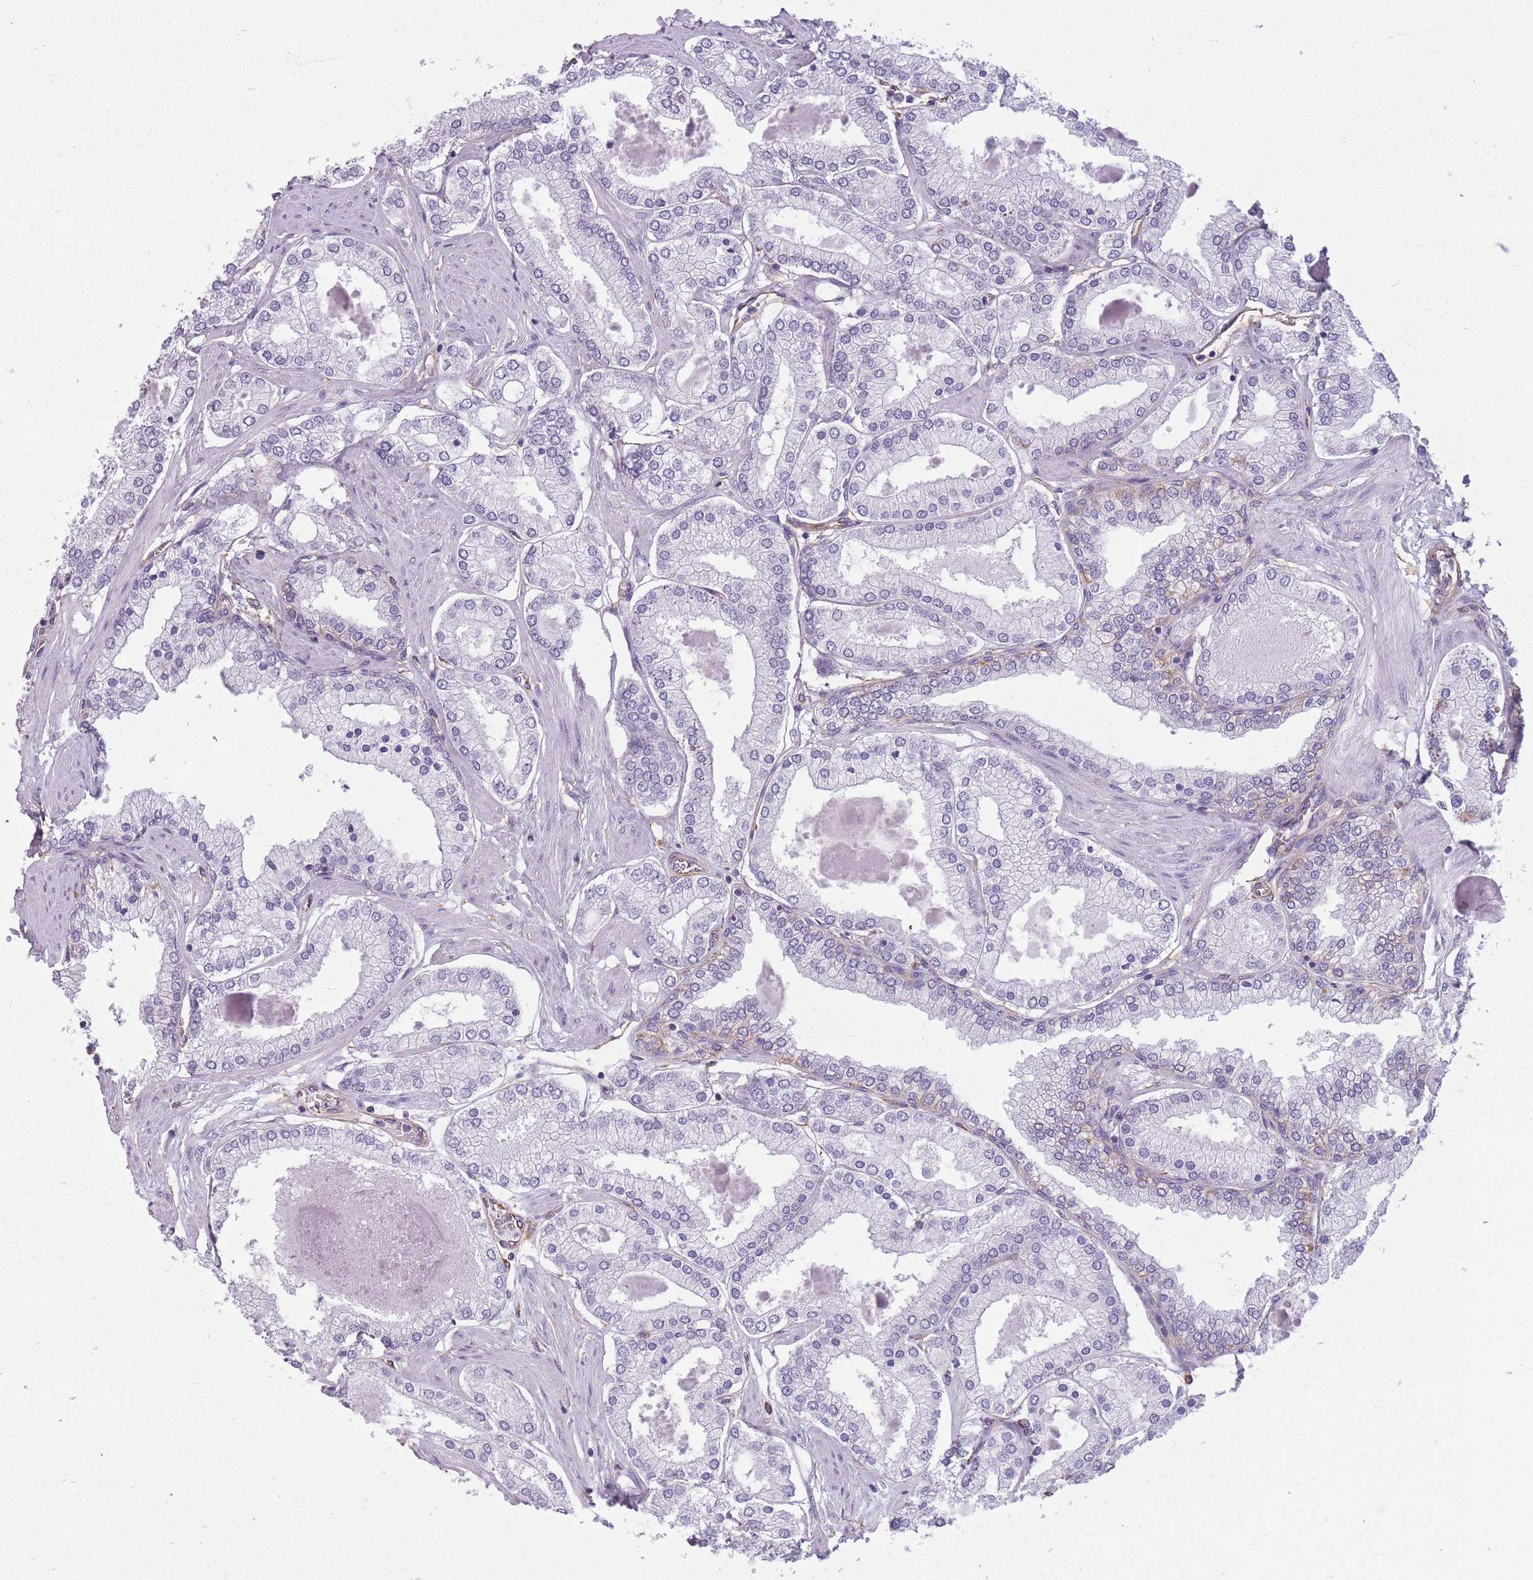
{"staining": {"intensity": "negative", "quantity": "none", "location": "none"}, "tissue": "prostate cancer", "cell_type": "Tumor cells", "image_type": "cancer", "snomed": [{"axis": "morphology", "description": "Adenocarcinoma, Low grade"}, {"axis": "topography", "description": "Prostate"}], "caption": "High magnification brightfield microscopy of prostate low-grade adenocarcinoma stained with DAB (3,3'-diaminobenzidine) (brown) and counterstained with hematoxylin (blue): tumor cells show no significant expression.", "gene": "ADD1", "patient": {"sex": "male", "age": 42}}